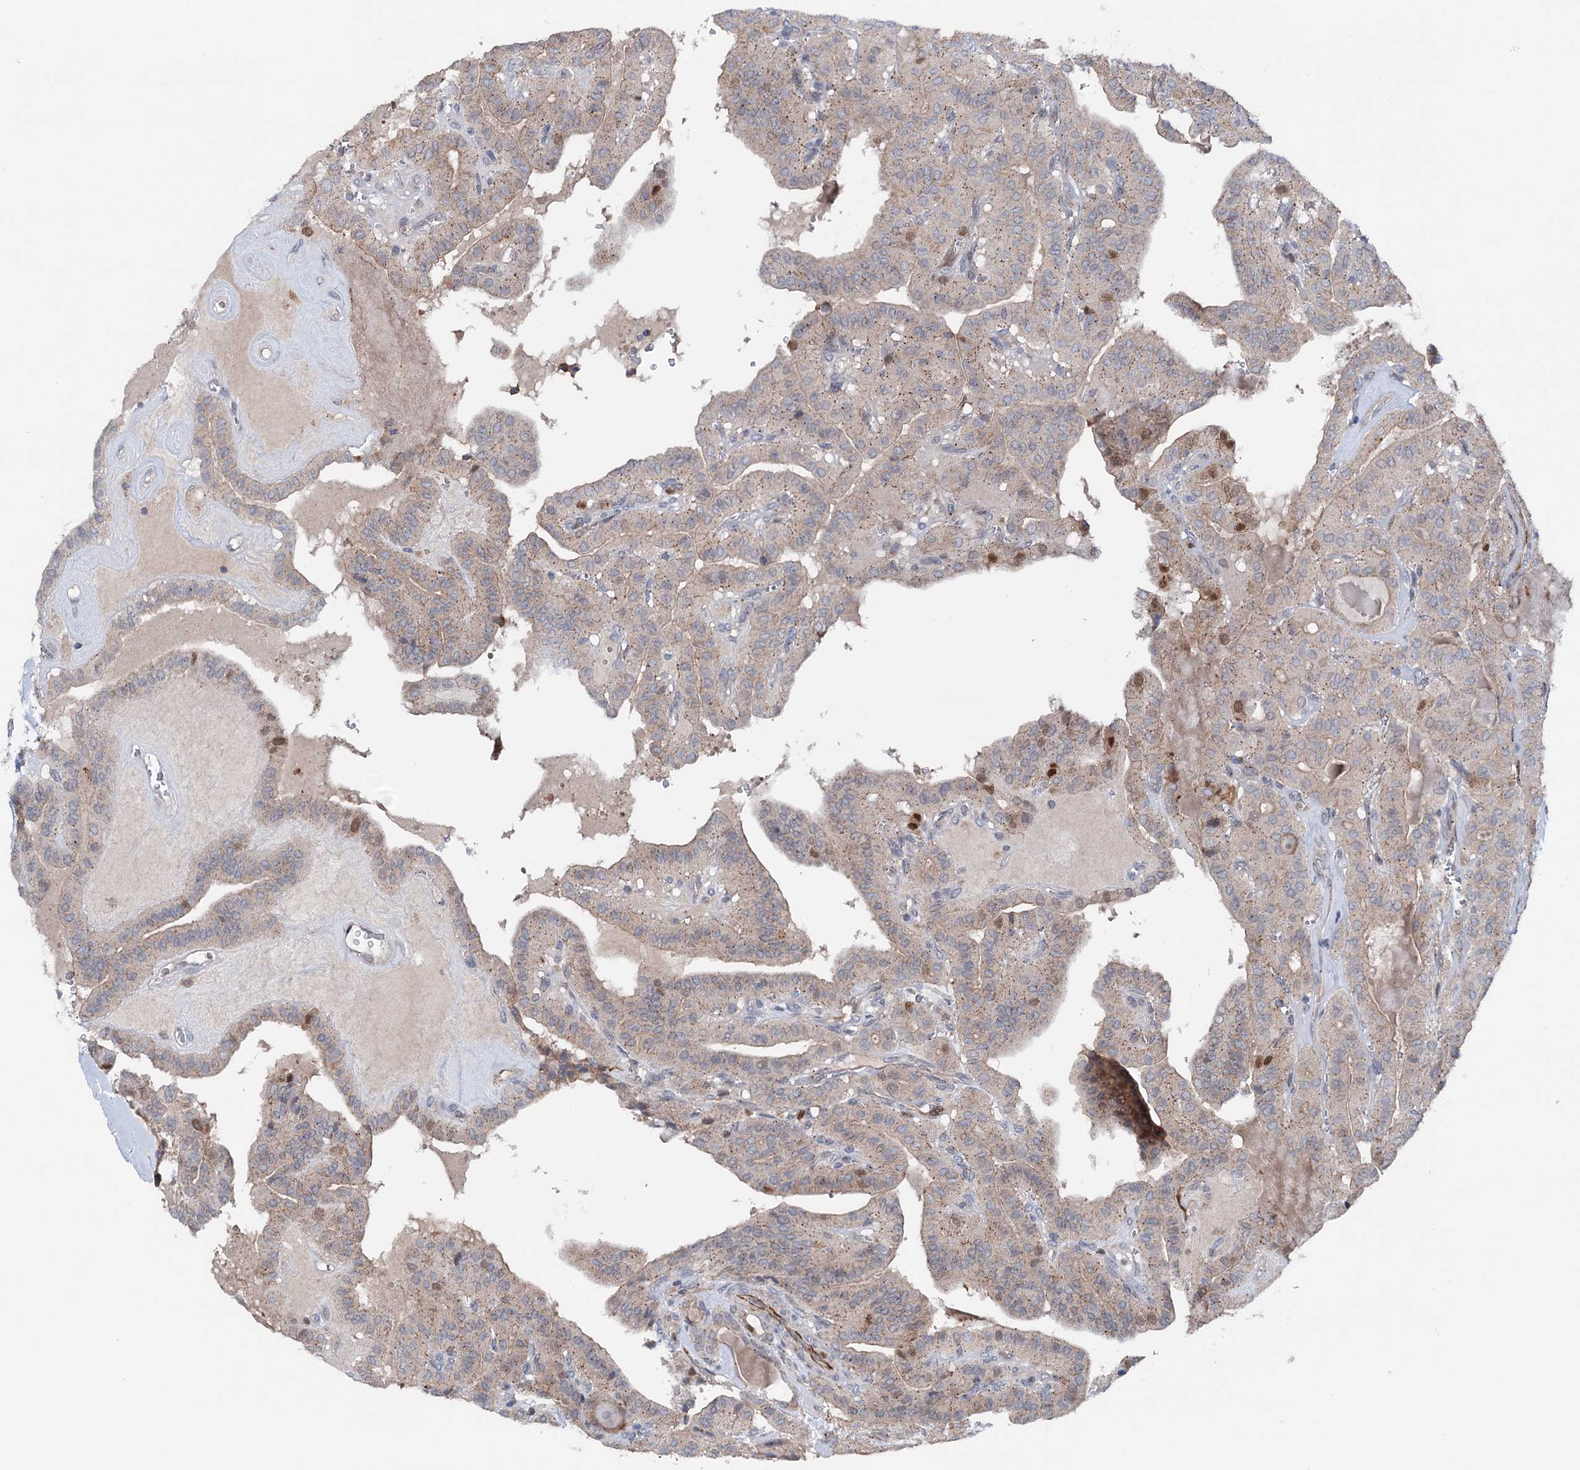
{"staining": {"intensity": "weak", "quantity": "25%-75%", "location": "cytoplasmic/membranous"}, "tissue": "thyroid cancer", "cell_type": "Tumor cells", "image_type": "cancer", "snomed": [{"axis": "morphology", "description": "Papillary adenocarcinoma, NOS"}, {"axis": "topography", "description": "Thyroid gland"}], "caption": "Protein expression by immunohistochemistry (IHC) shows weak cytoplasmic/membranous positivity in approximately 25%-75% of tumor cells in thyroid cancer. (DAB (3,3'-diaminobenzidine) = brown stain, brightfield microscopy at high magnification).", "gene": "NCAPD2", "patient": {"sex": "male", "age": 52}}